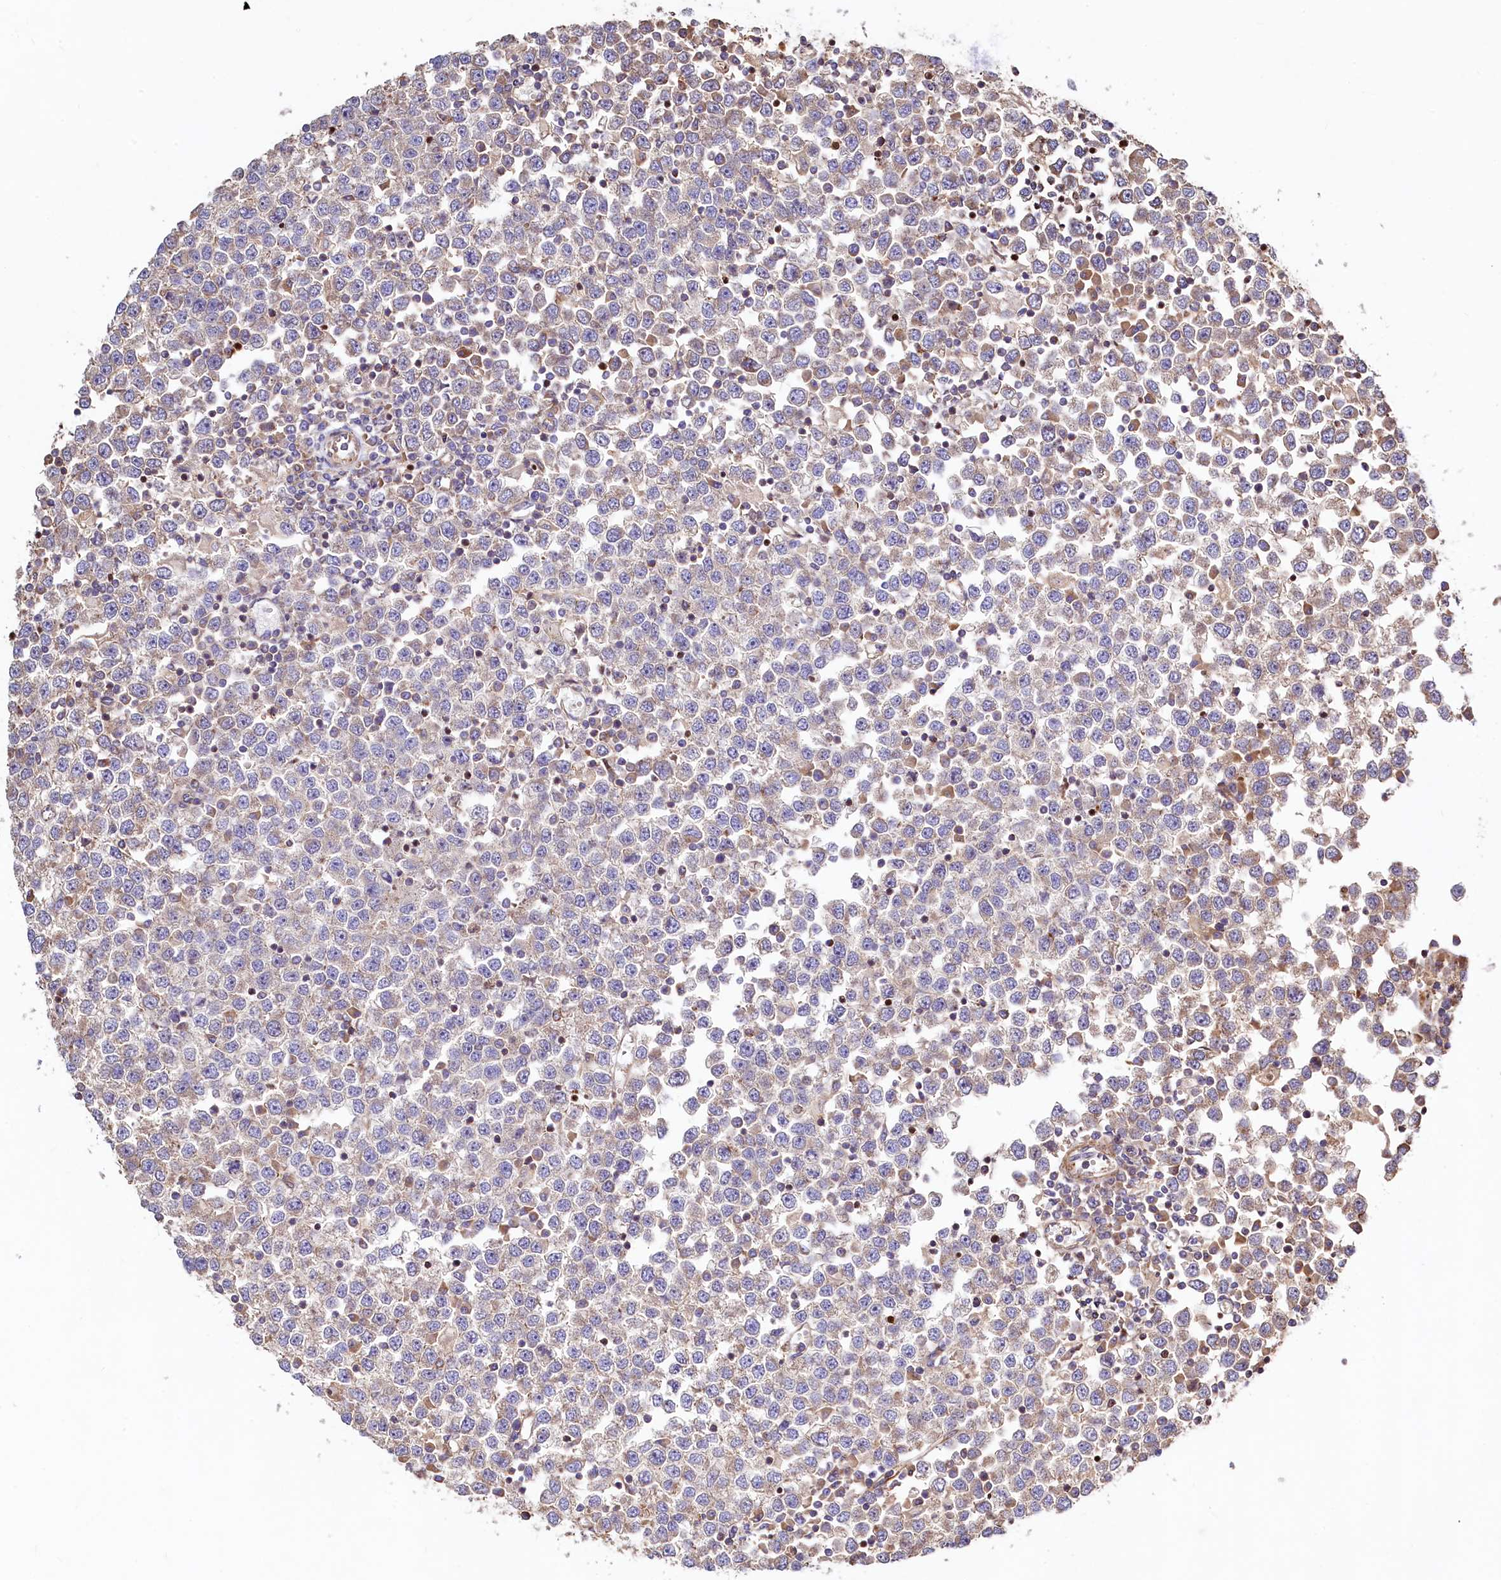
{"staining": {"intensity": "negative", "quantity": "none", "location": "none"}, "tissue": "testis cancer", "cell_type": "Tumor cells", "image_type": "cancer", "snomed": [{"axis": "morphology", "description": "Seminoma, NOS"}, {"axis": "topography", "description": "Testis"}], "caption": "Histopathology image shows no significant protein expression in tumor cells of testis cancer (seminoma). (Stains: DAB IHC with hematoxylin counter stain, Microscopy: brightfield microscopy at high magnification).", "gene": "KLHDC4", "patient": {"sex": "male", "age": 65}}